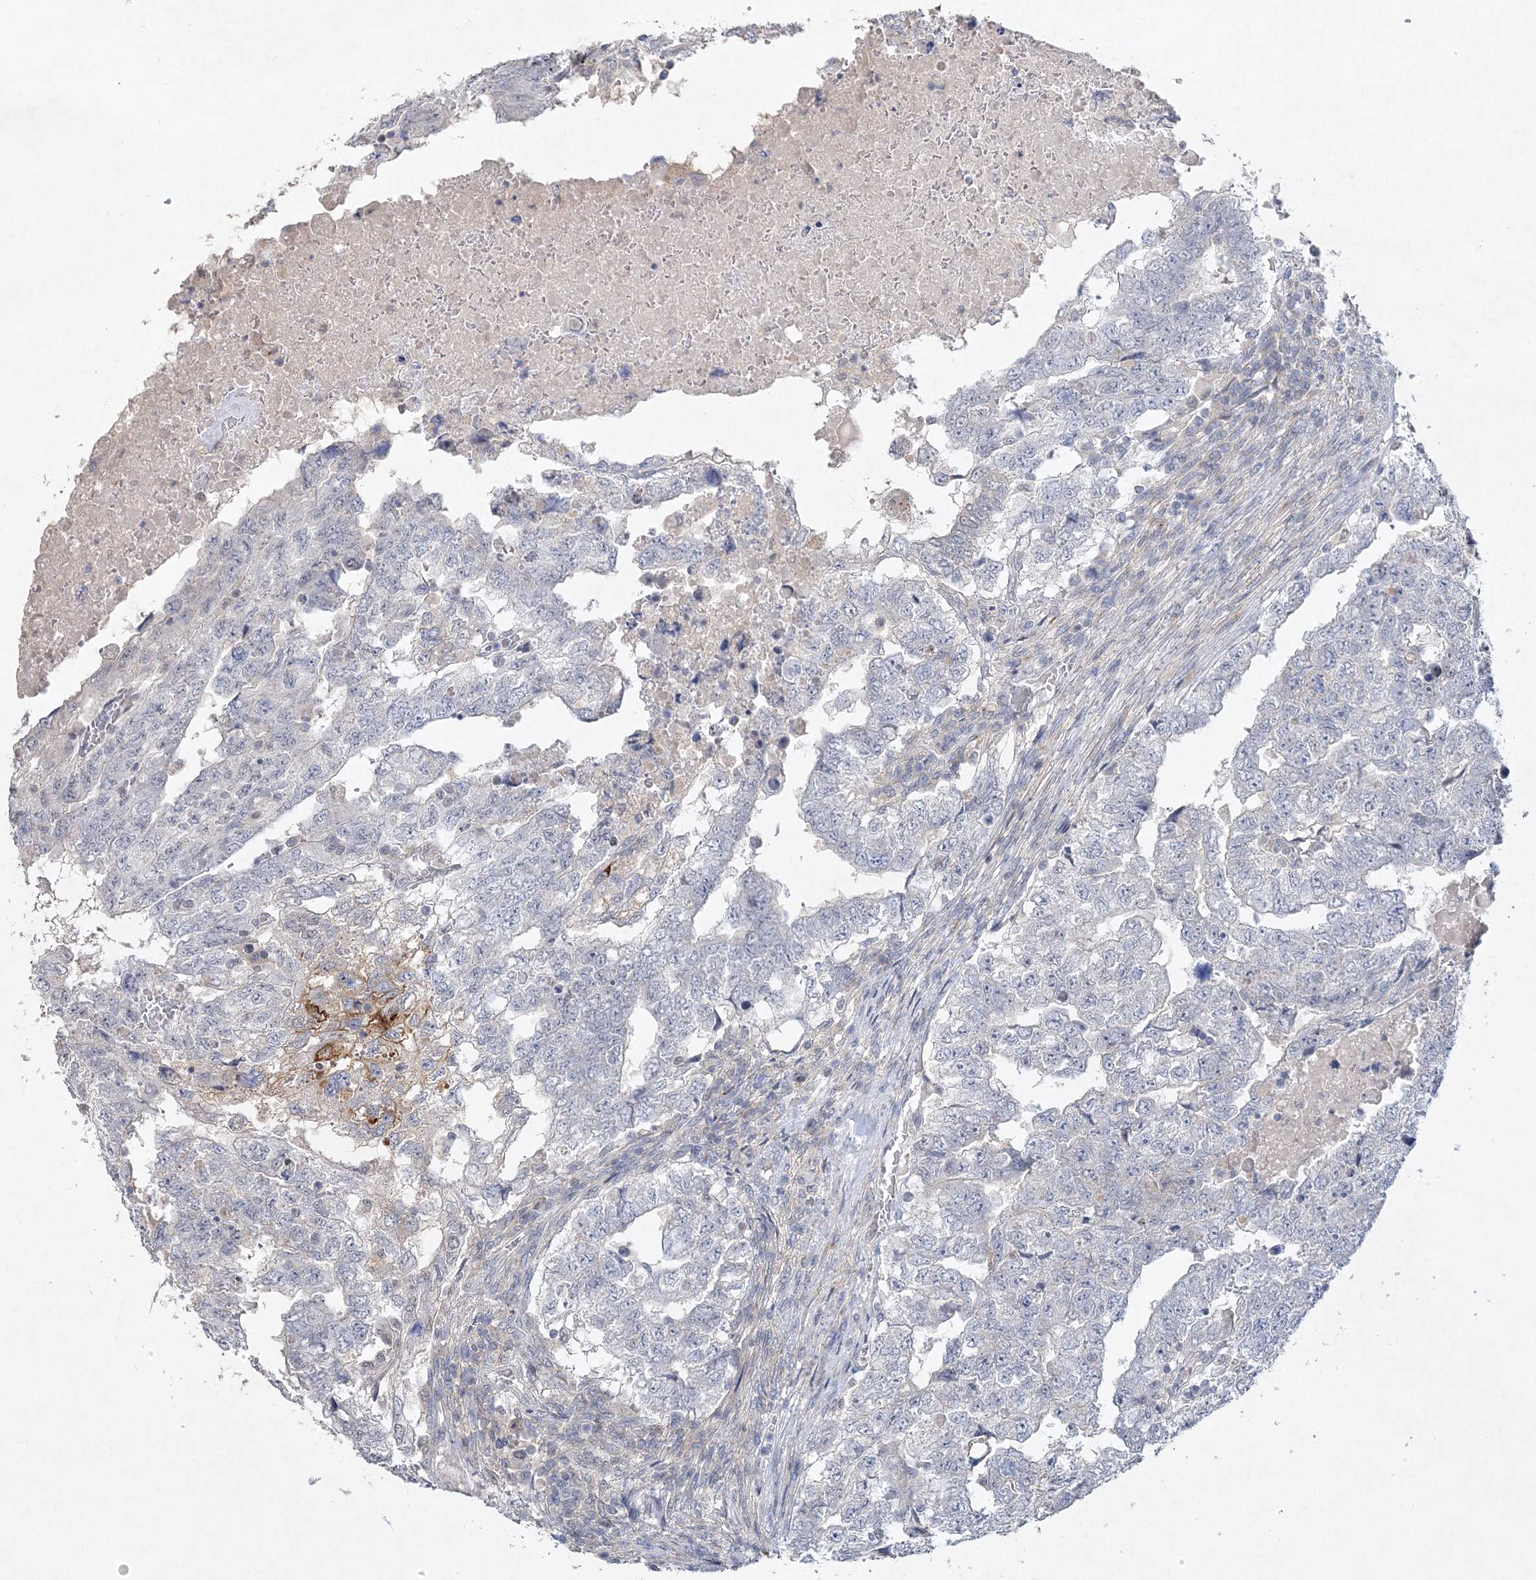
{"staining": {"intensity": "negative", "quantity": "none", "location": "none"}, "tissue": "testis cancer", "cell_type": "Tumor cells", "image_type": "cancer", "snomed": [{"axis": "morphology", "description": "Carcinoma, Embryonal, NOS"}, {"axis": "topography", "description": "Testis"}], "caption": "Immunohistochemistry histopathology image of neoplastic tissue: testis cancer stained with DAB (3,3'-diaminobenzidine) exhibits no significant protein staining in tumor cells. The staining is performed using DAB (3,3'-diaminobenzidine) brown chromogen with nuclei counter-stained in using hematoxylin.", "gene": "MAT2B", "patient": {"sex": "male", "age": 36}}